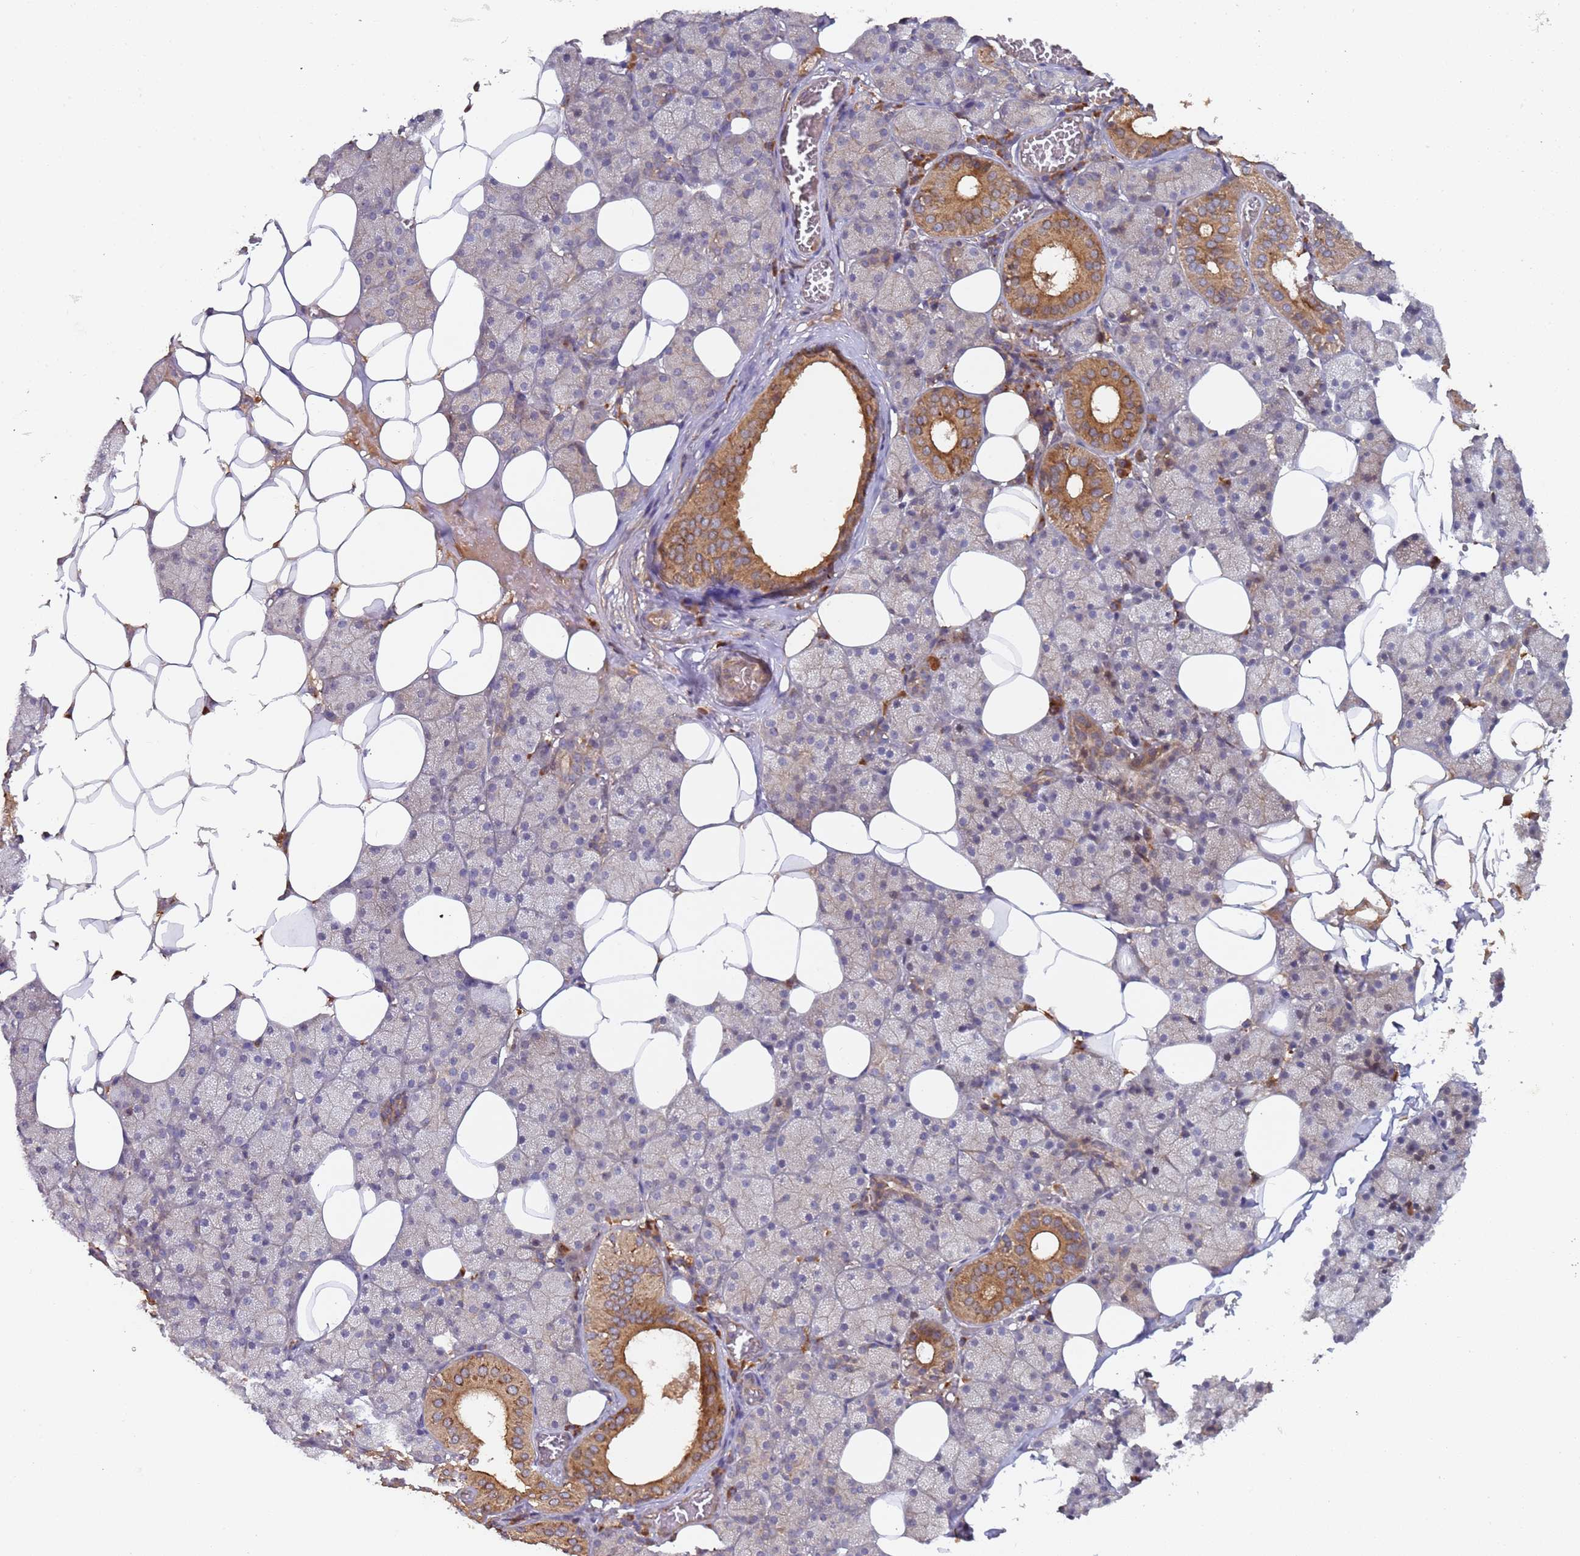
{"staining": {"intensity": "strong", "quantity": "<25%", "location": "cytoplasmic/membranous"}, "tissue": "salivary gland", "cell_type": "Glandular cells", "image_type": "normal", "snomed": [{"axis": "morphology", "description": "Normal tissue, NOS"}, {"axis": "topography", "description": "Salivary gland"}], "caption": "A high-resolution photomicrograph shows immunohistochemistry (IHC) staining of unremarkable salivary gland, which shows strong cytoplasmic/membranous expression in approximately <25% of glandular cells. (IHC, brightfield microscopy, high magnification).", "gene": "KANSL1L", "patient": {"sex": "female", "age": 33}}